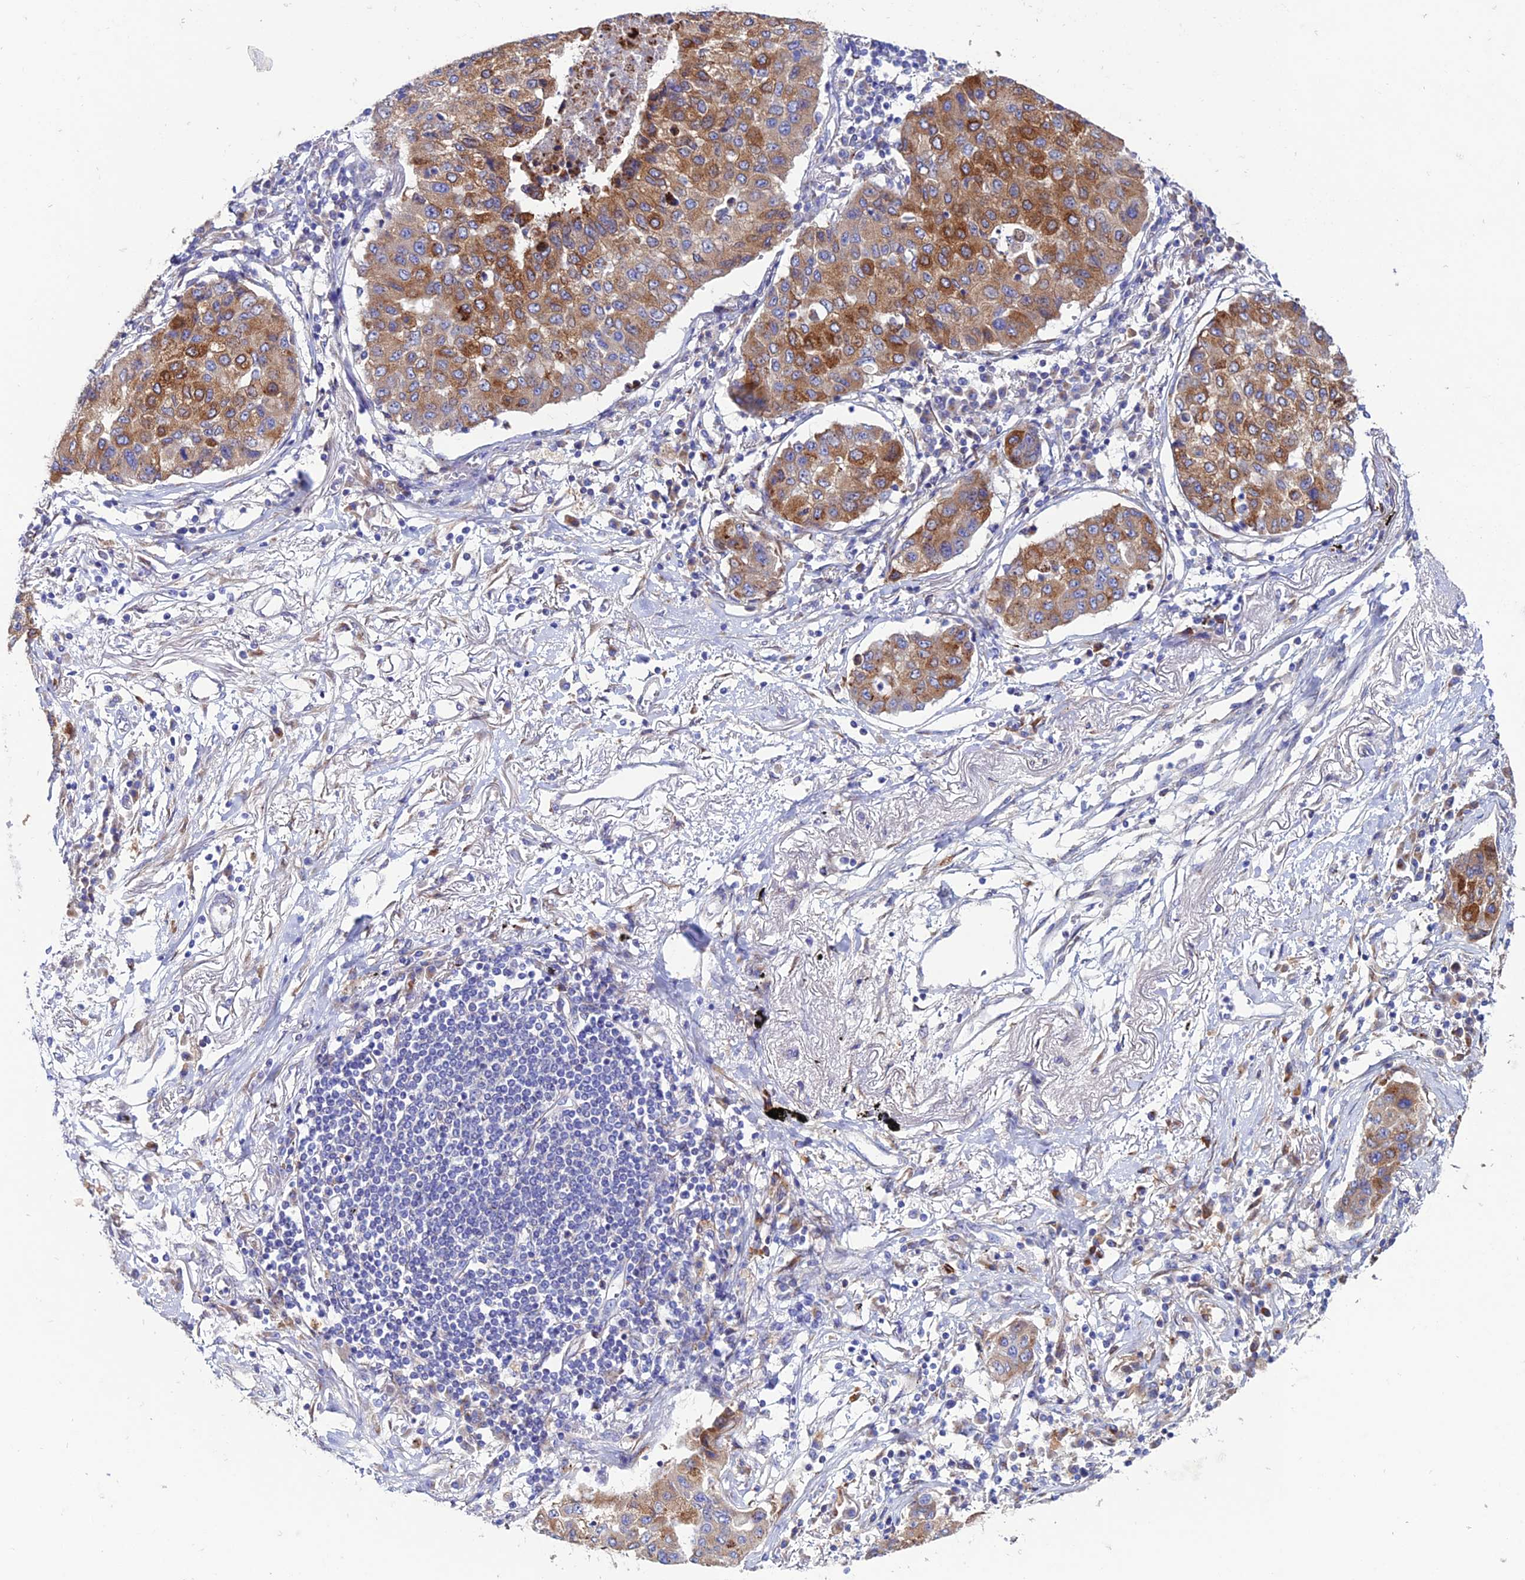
{"staining": {"intensity": "moderate", "quantity": ">75%", "location": "cytoplasmic/membranous"}, "tissue": "lung cancer", "cell_type": "Tumor cells", "image_type": "cancer", "snomed": [{"axis": "morphology", "description": "Squamous cell carcinoma, NOS"}, {"axis": "topography", "description": "Lung"}], "caption": "Immunohistochemical staining of human lung cancer reveals medium levels of moderate cytoplasmic/membranous protein positivity in about >75% of tumor cells.", "gene": "OR51Q1", "patient": {"sex": "male", "age": 74}}